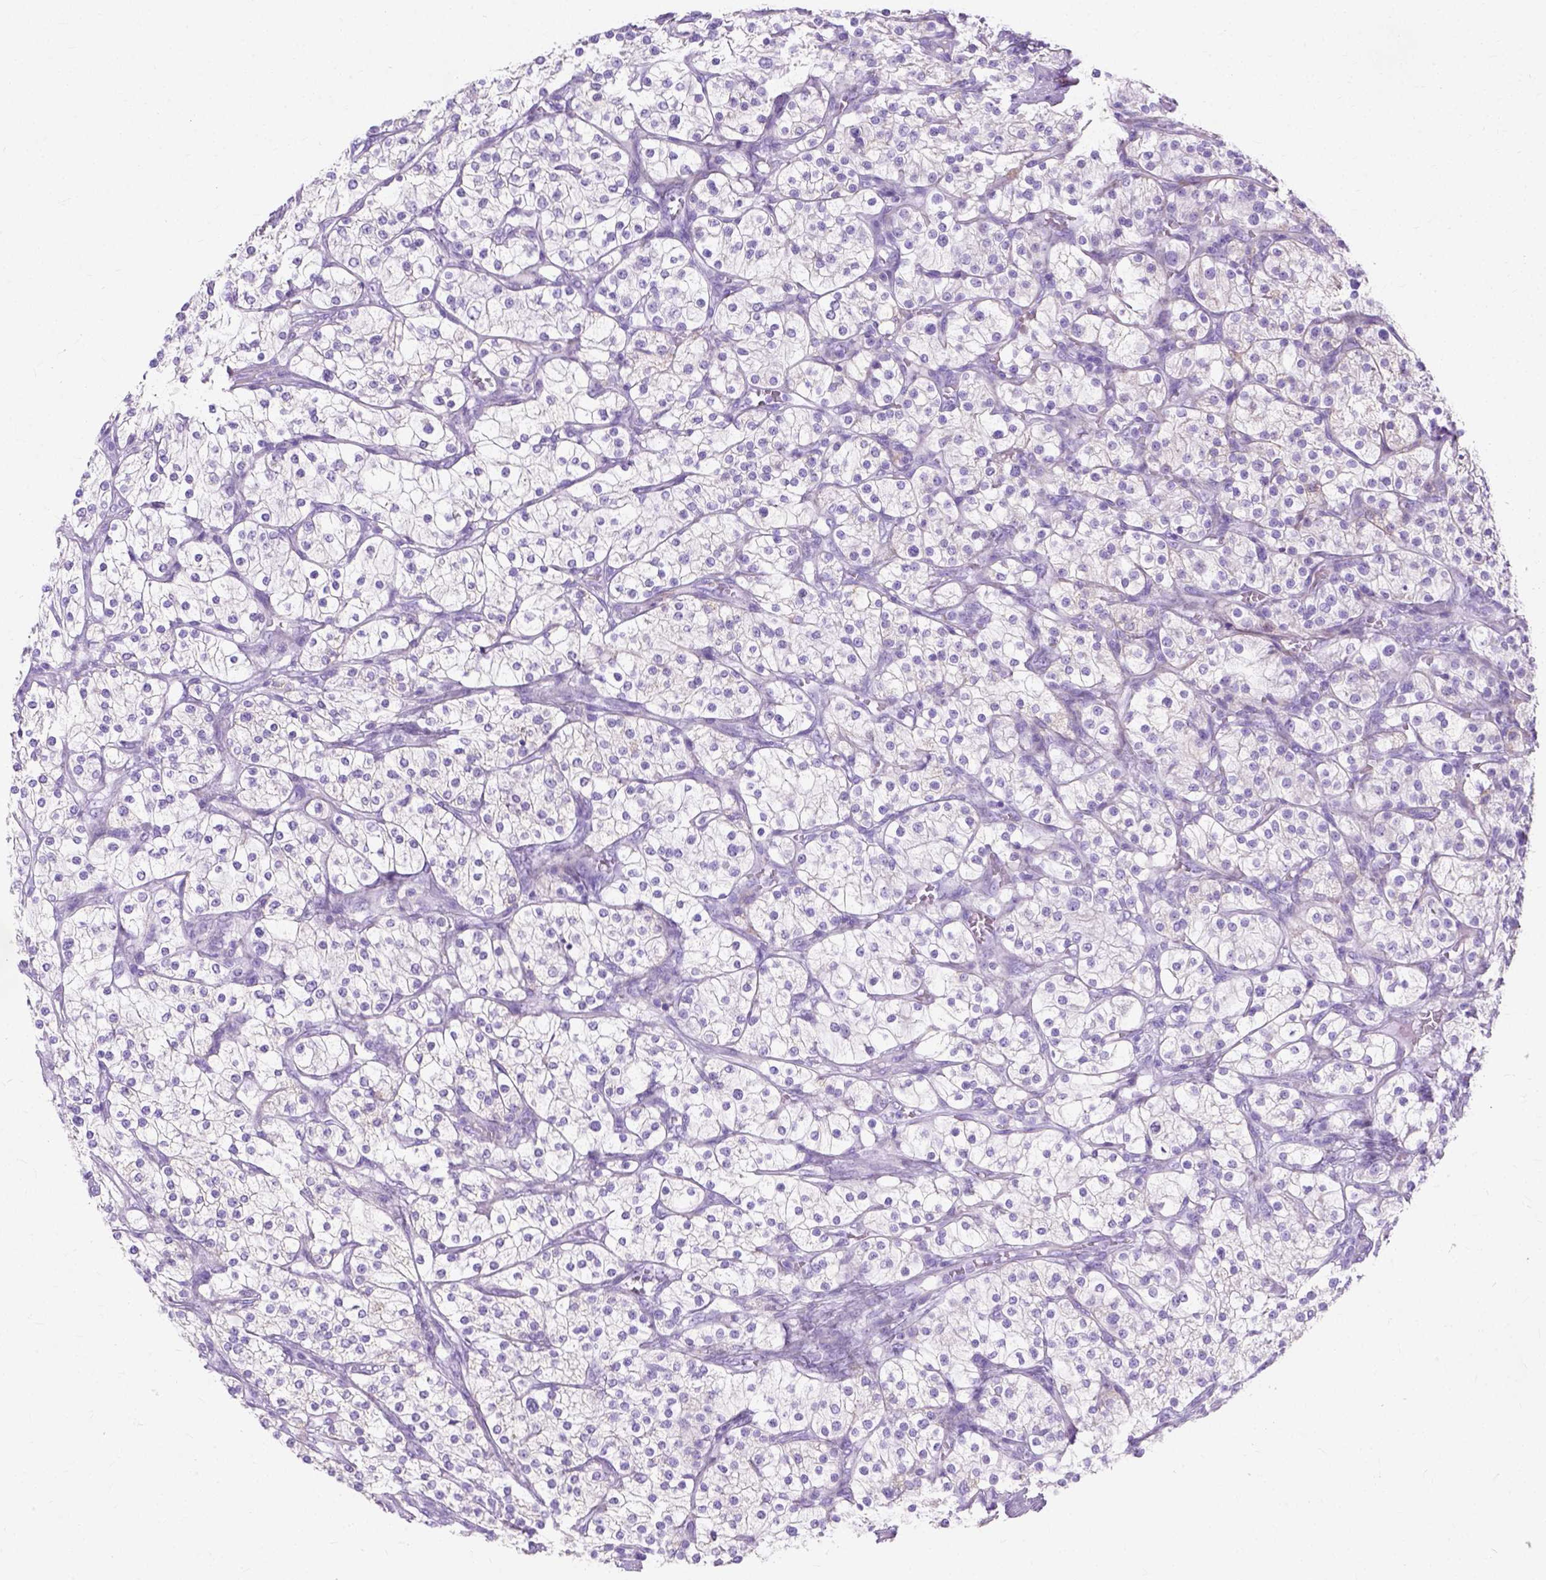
{"staining": {"intensity": "negative", "quantity": "none", "location": "none"}, "tissue": "renal cancer", "cell_type": "Tumor cells", "image_type": "cancer", "snomed": [{"axis": "morphology", "description": "Adenocarcinoma, NOS"}, {"axis": "topography", "description": "Kidney"}], "caption": "Renal cancer stained for a protein using immunohistochemistry (IHC) displays no expression tumor cells.", "gene": "MYH15", "patient": {"sex": "male", "age": 80}}